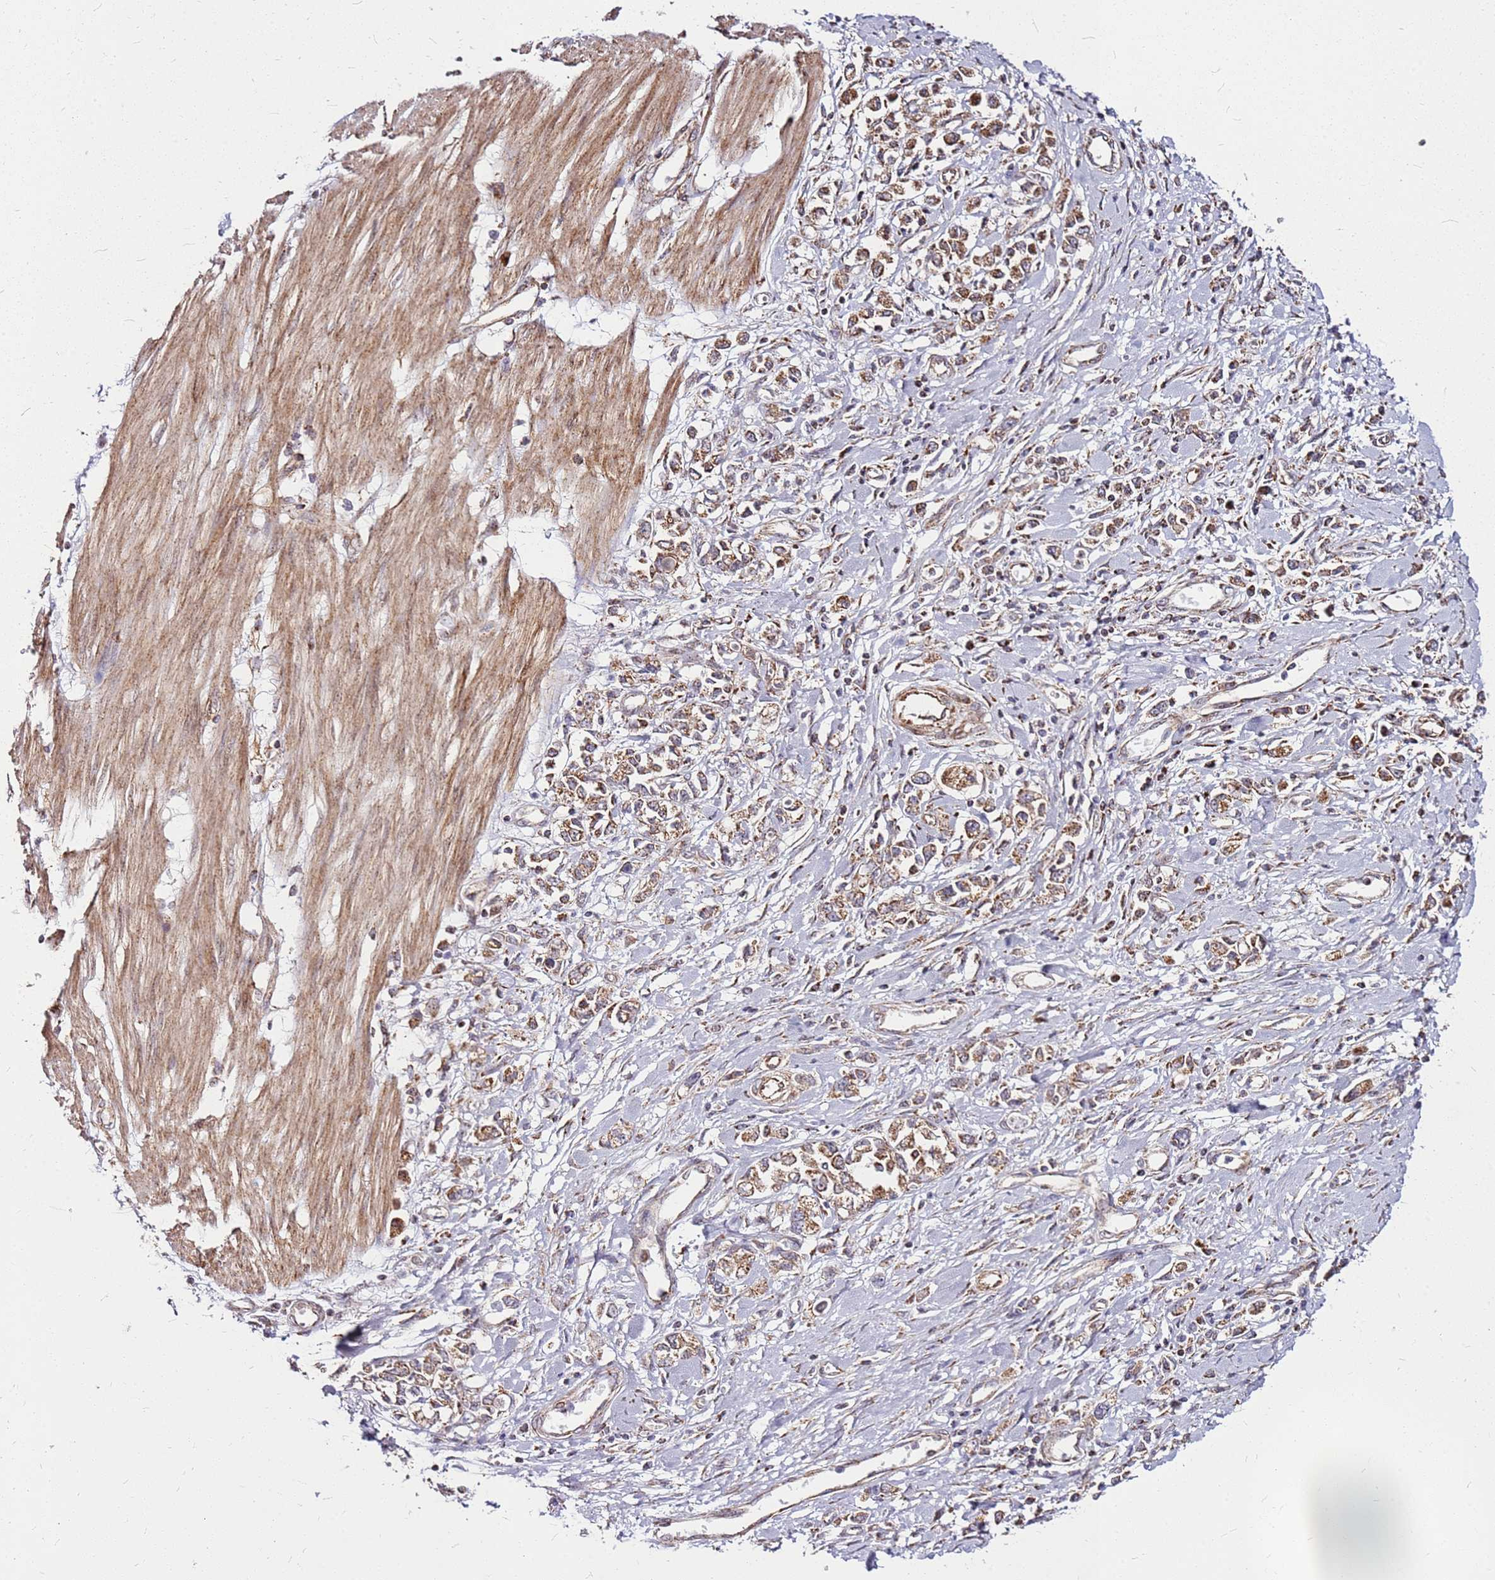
{"staining": {"intensity": "moderate", "quantity": ">75%", "location": "cytoplasmic/membranous"}, "tissue": "stomach cancer", "cell_type": "Tumor cells", "image_type": "cancer", "snomed": [{"axis": "morphology", "description": "Adenocarcinoma, NOS"}, {"axis": "topography", "description": "Stomach"}], "caption": "About >75% of tumor cells in human stomach adenocarcinoma show moderate cytoplasmic/membranous protein expression as visualized by brown immunohistochemical staining.", "gene": "OR51T1", "patient": {"sex": "female", "age": 76}}